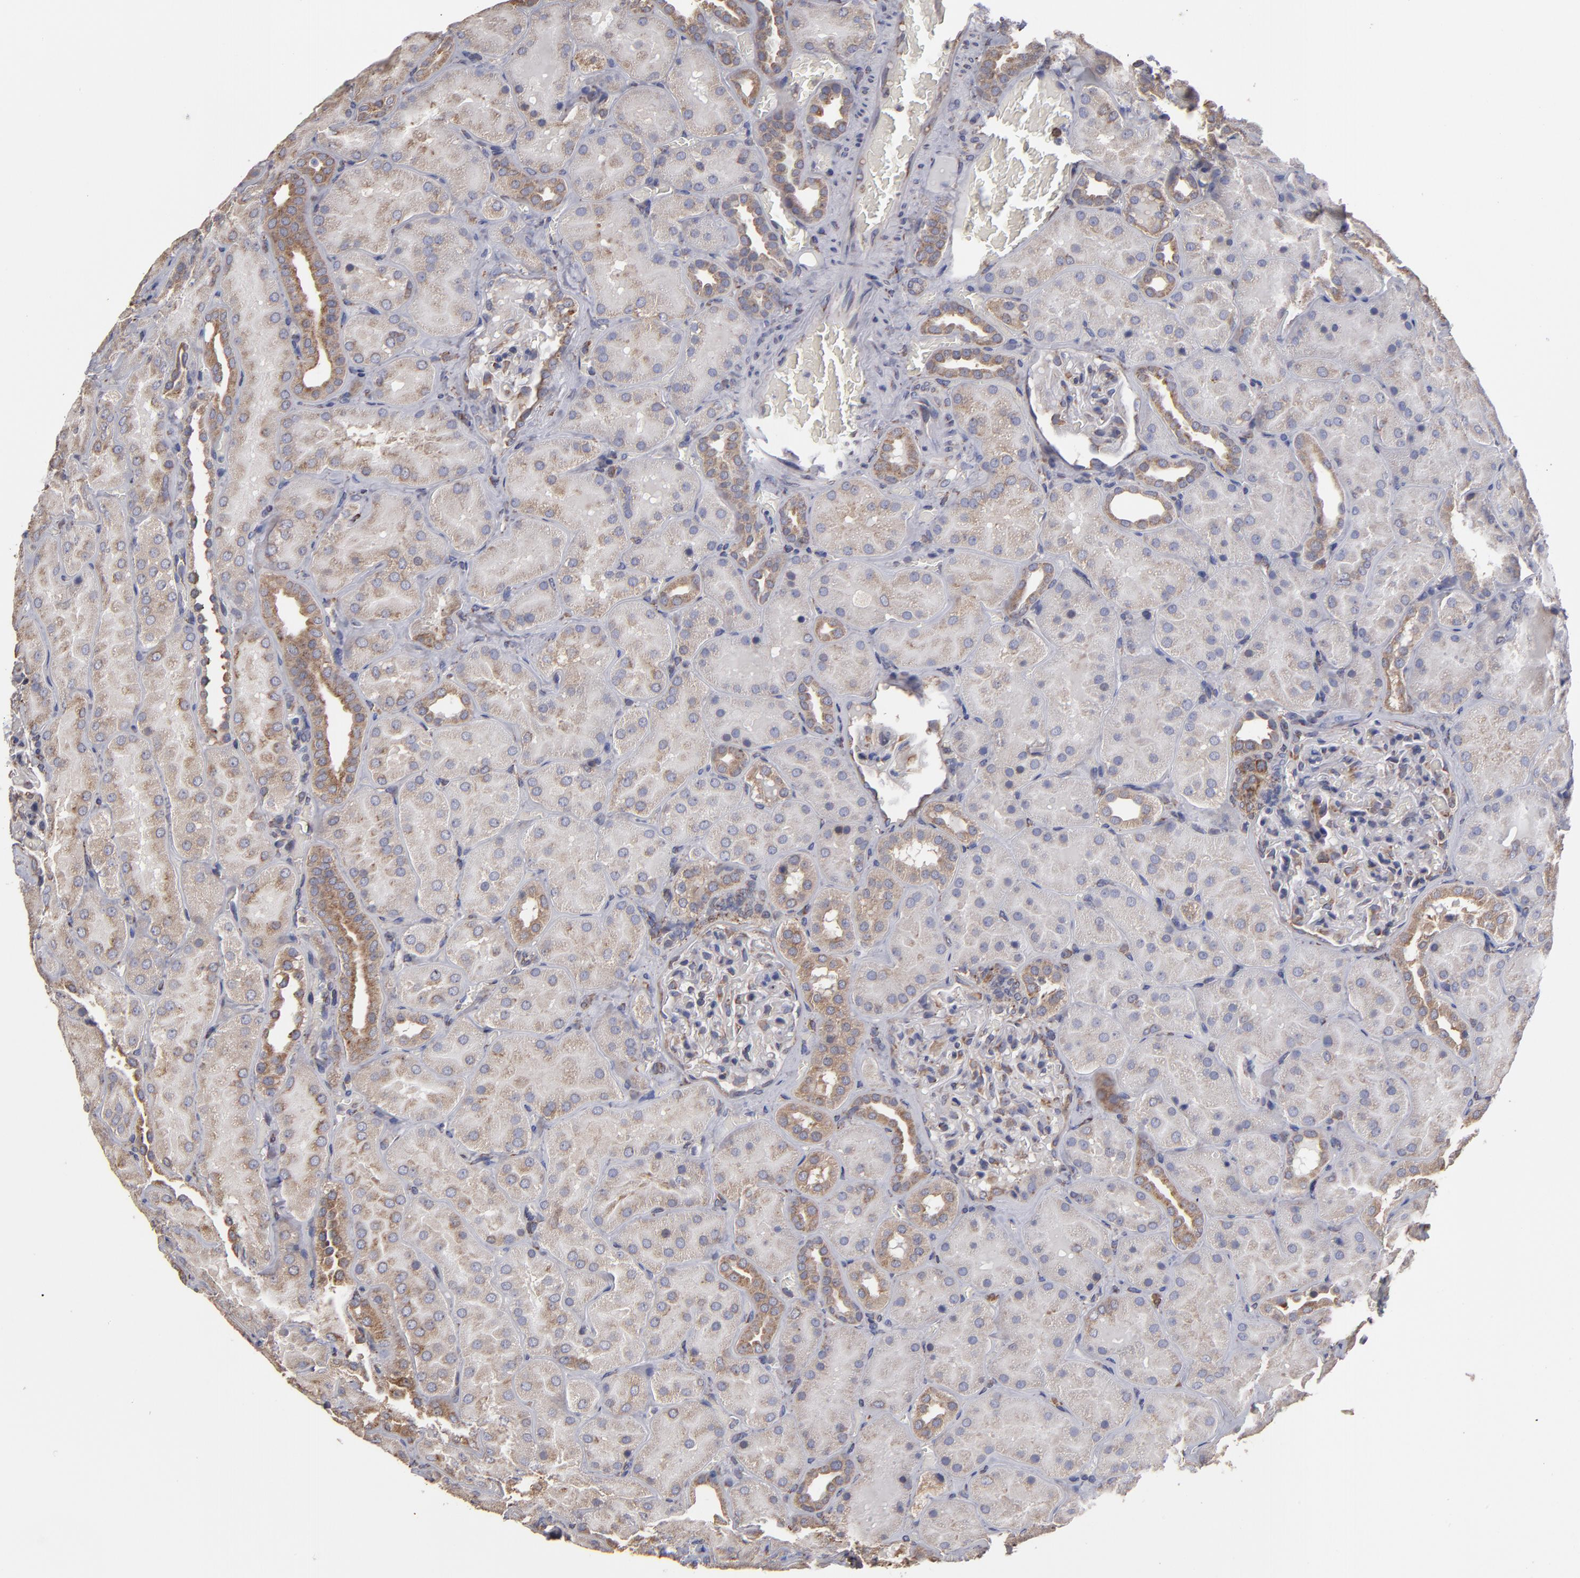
{"staining": {"intensity": "weak", "quantity": "<25%", "location": "cytoplasmic/membranous"}, "tissue": "kidney", "cell_type": "Cells in glomeruli", "image_type": "normal", "snomed": [{"axis": "morphology", "description": "Normal tissue, NOS"}, {"axis": "topography", "description": "Kidney"}], "caption": "IHC of benign human kidney exhibits no expression in cells in glomeruli. (DAB (3,3'-diaminobenzidine) immunohistochemistry, high magnification).", "gene": "SND1", "patient": {"sex": "male", "age": 28}}